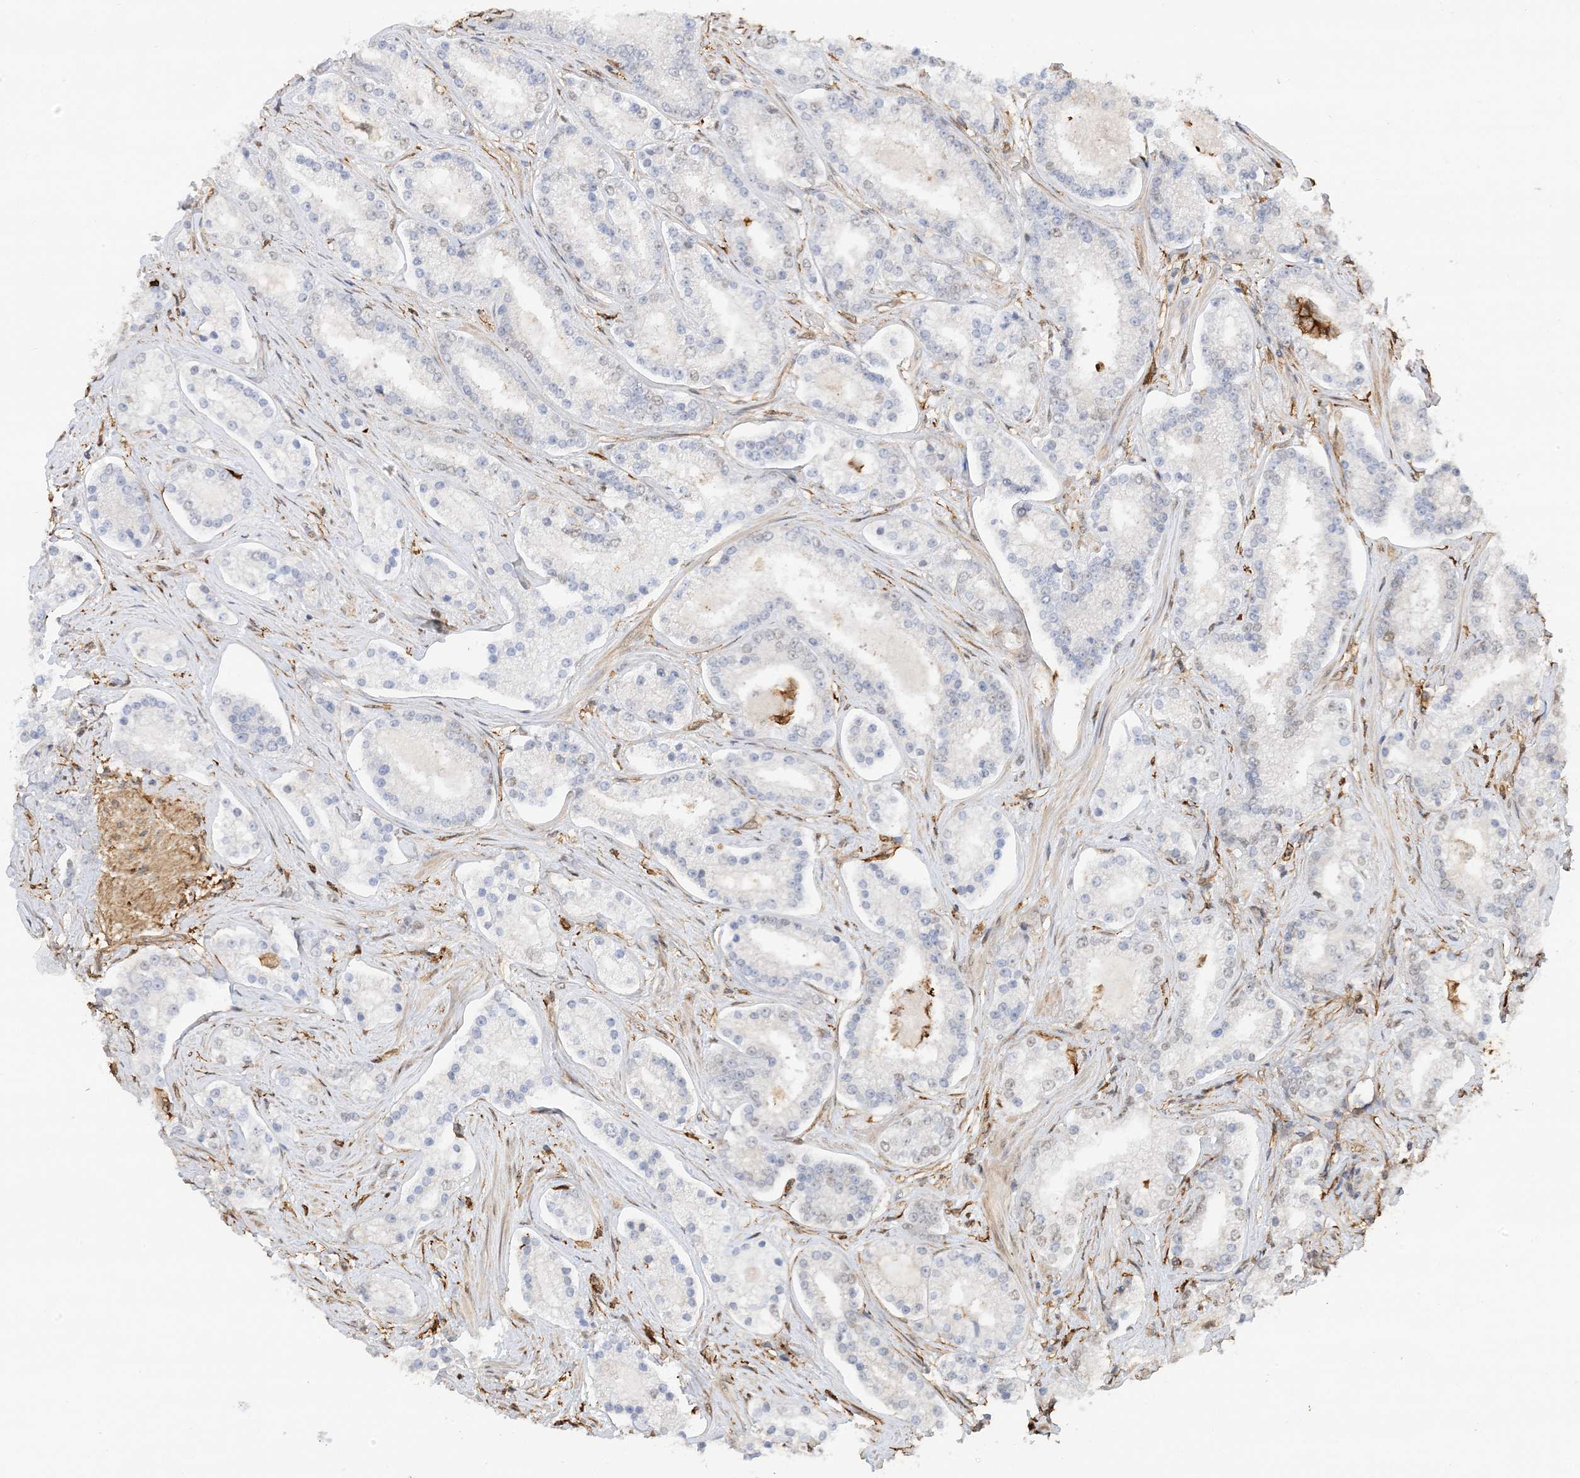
{"staining": {"intensity": "negative", "quantity": "none", "location": "none"}, "tissue": "prostate cancer", "cell_type": "Tumor cells", "image_type": "cancer", "snomed": [{"axis": "morphology", "description": "Normal tissue, NOS"}, {"axis": "morphology", "description": "Adenocarcinoma, High grade"}, {"axis": "topography", "description": "Prostate"}], "caption": "An IHC micrograph of prostate cancer (adenocarcinoma (high-grade)) is shown. There is no staining in tumor cells of prostate cancer (adenocarcinoma (high-grade)).", "gene": "PHACTR2", "patient": {"sex": "male", "age": 83}}